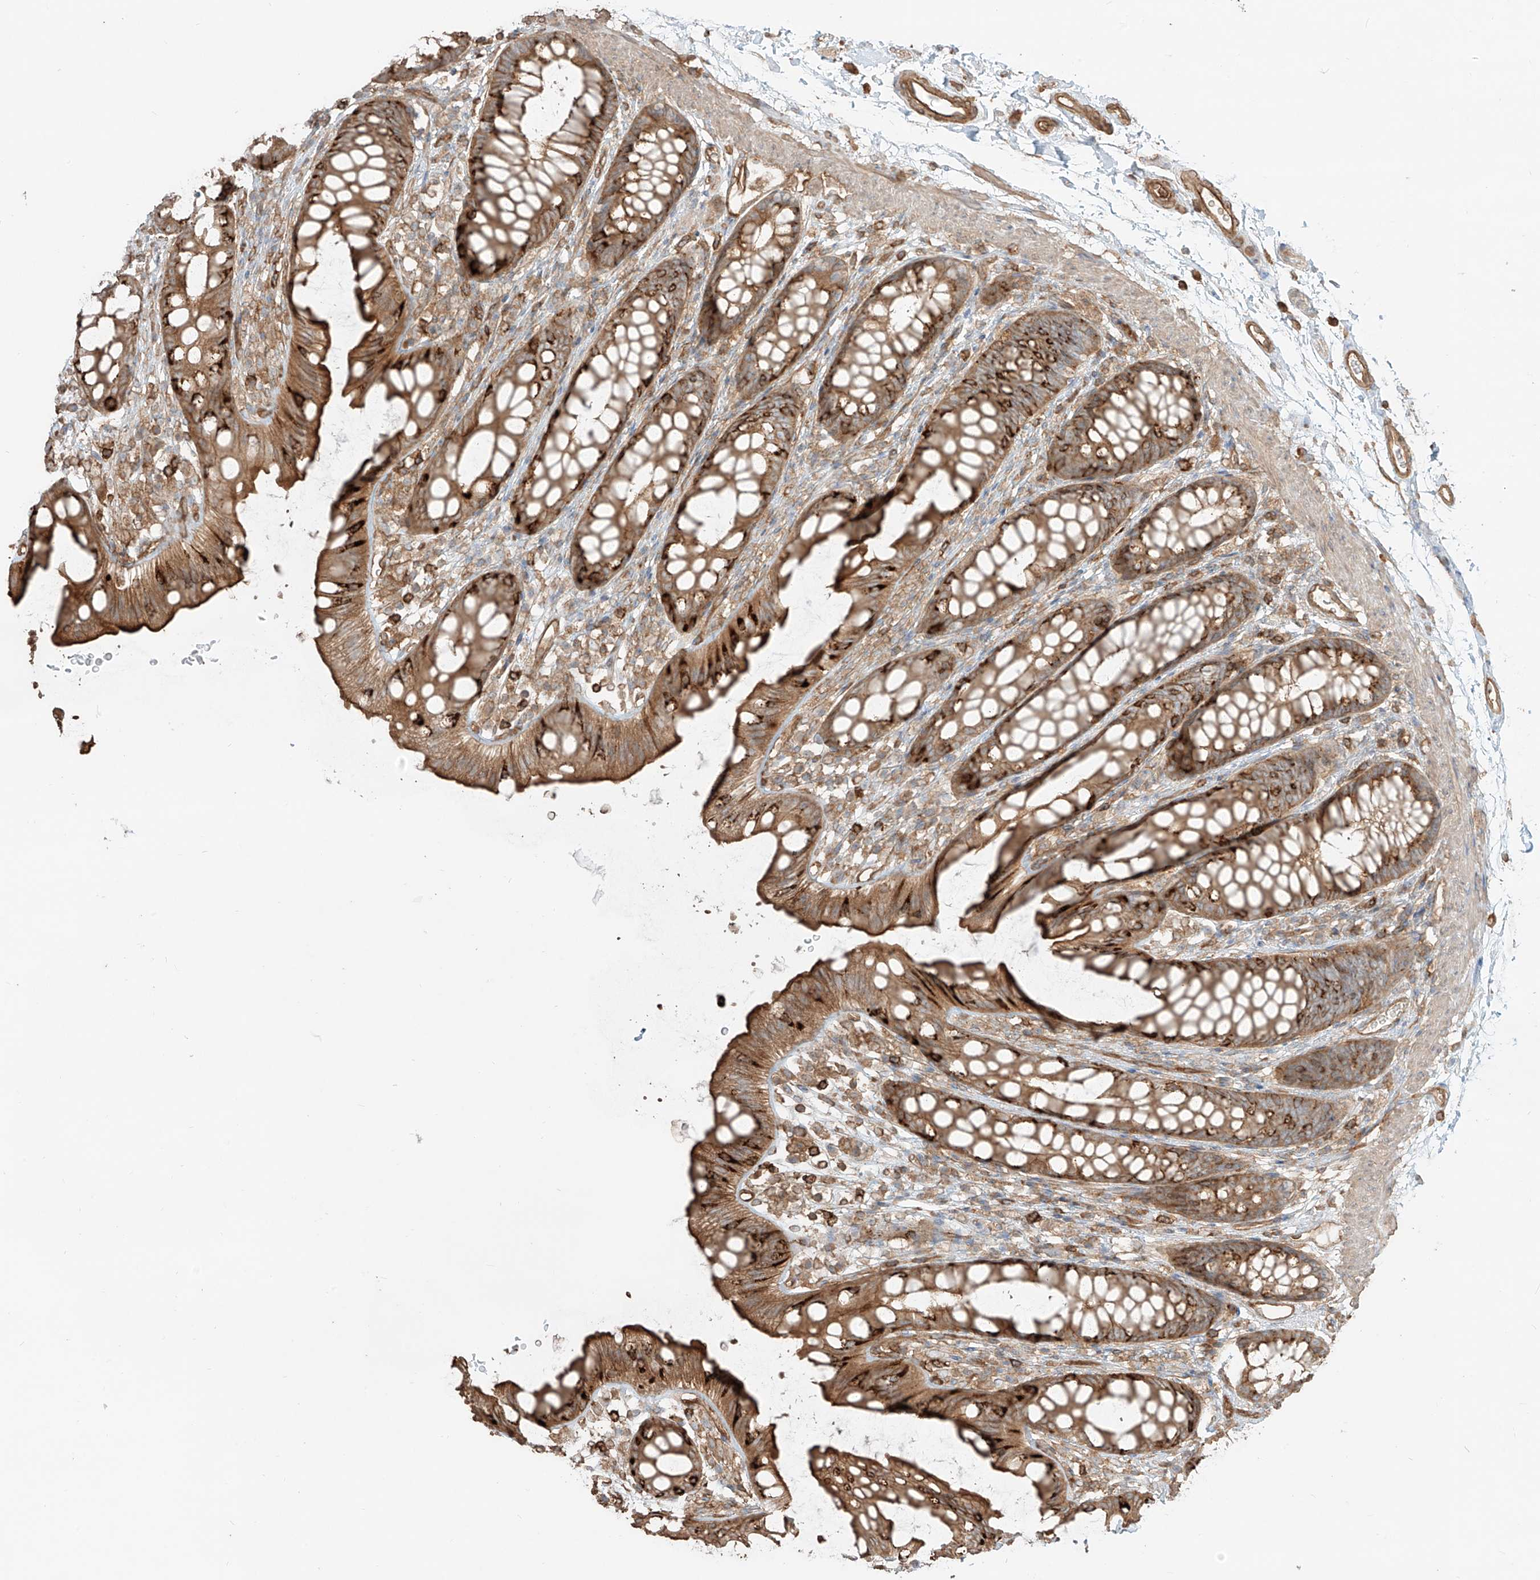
{"staining": {"intensity": "strong", "quantity": ">75%", "location": "cytoplasmic/membranous"}, "tissue": "rectum", "cell_type": "Glandular cells", "image_type": "normal", "snomed": [{"axis": "morphology", "description": "Normal tissue, NOS"}, {"axis": "topography", "description": "Rectum"}], "caption": "A photomicrograph of human rectum stained for a protein reveals strong cytoplasmic/membranous brown staining in glandular cells. (Brightfield microscopy of DAB IHC at high magnification).", "gene": "CCDC115", "patient": {"sex": "female", "age": 65}}